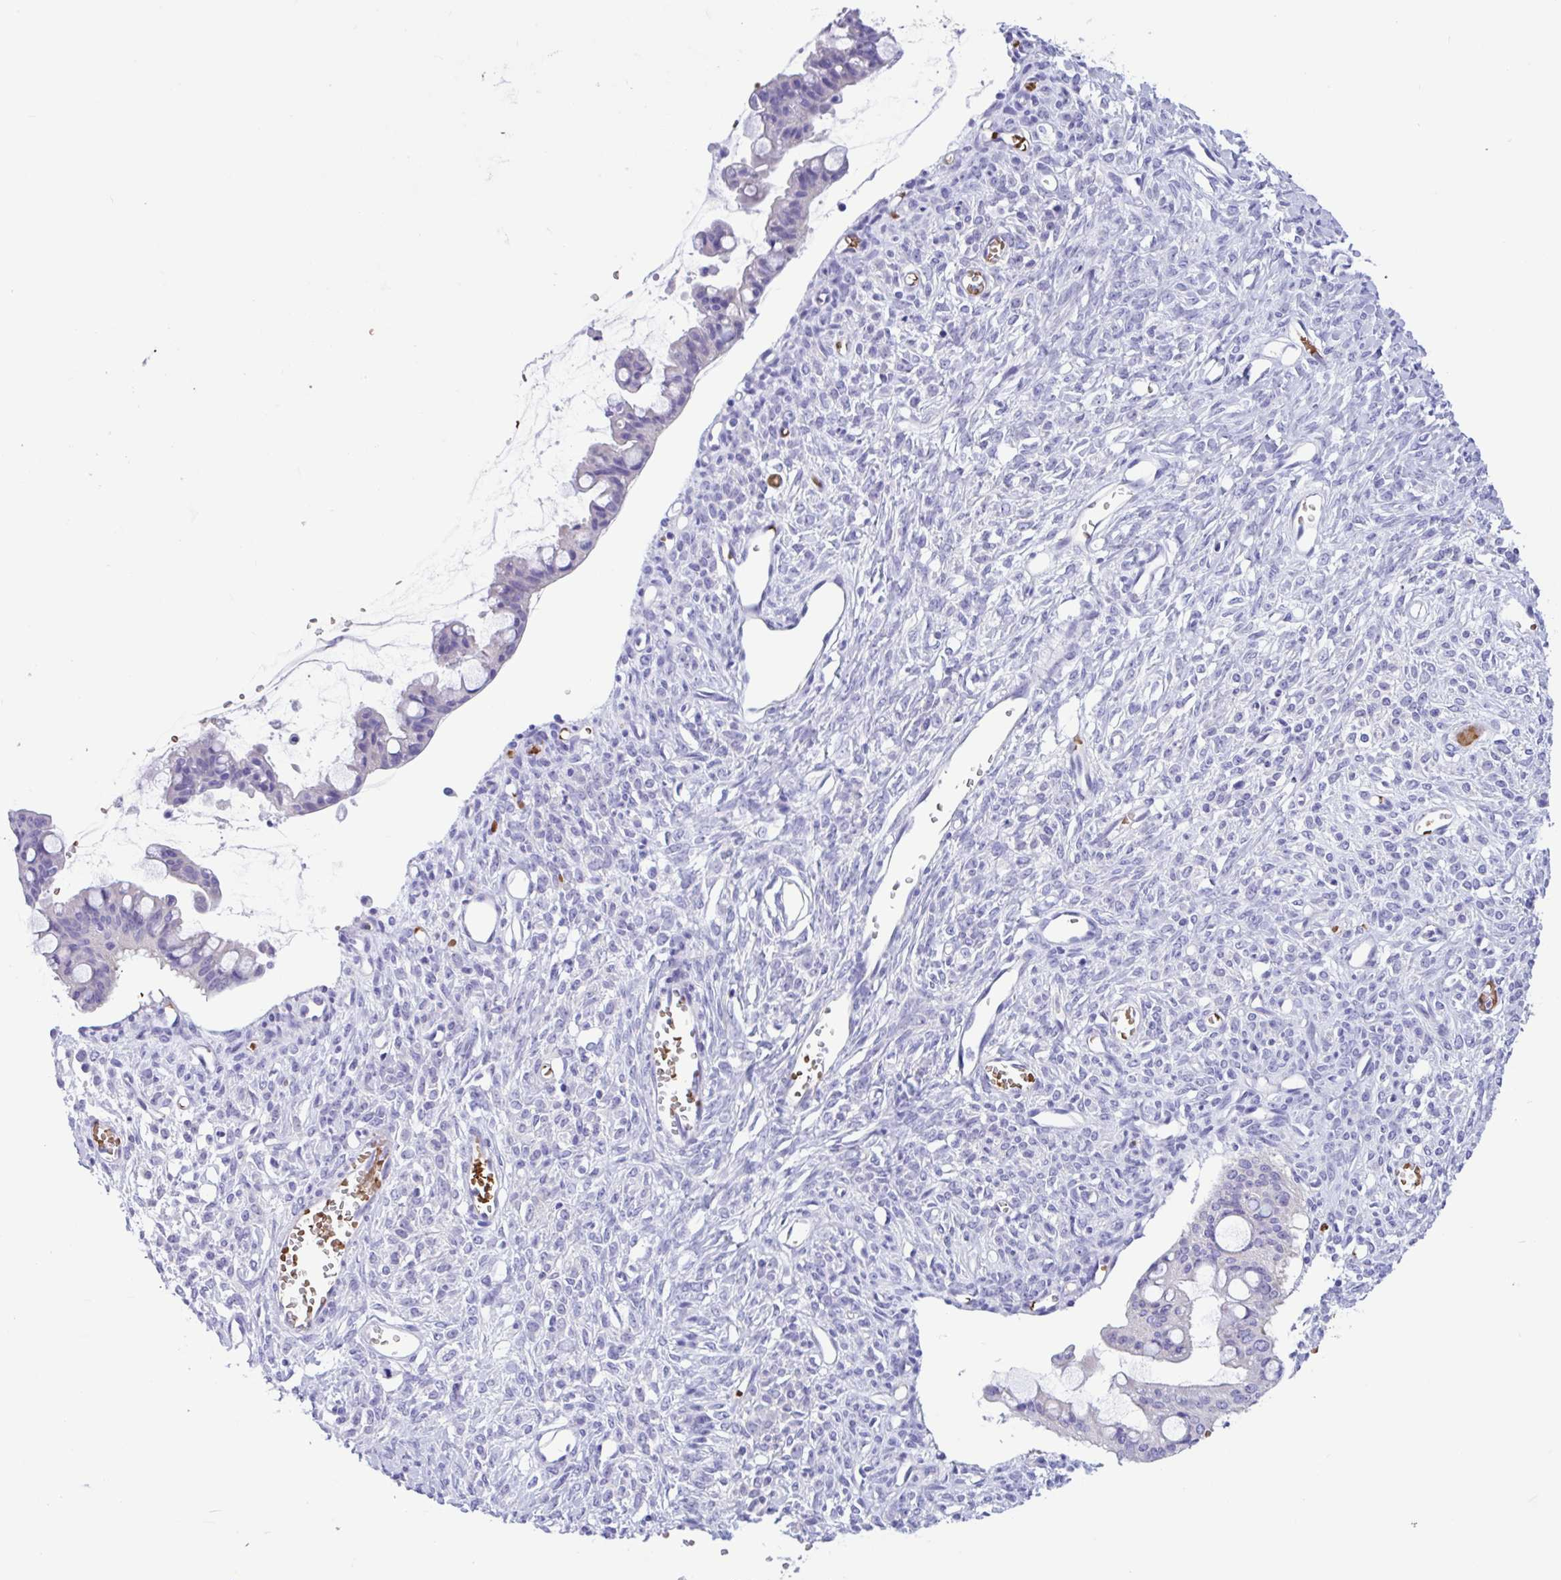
{"staining": {"intensity": "negative", "quantity": "none", "location": "none"}, "tissue": "ovarian cancer", "cell_type": "Tumor cells", "image_type": "cancer", "snomed": [{"axis": "morphology", "description": "Cystadenocarcinoma, mucinous, NOS"}, {"axis": "topography", "description": "Ovary"}], "caption": "This image is of ovarian cancer (mucinous cystadenocarcinoma) stained with immunohistochemistry to label a protein in brown with the nuclei are counter-stained blue. There is no expression in tumor cells.", "gene": "TMEM79", "patient": {"sex": "female", "age": 73}}